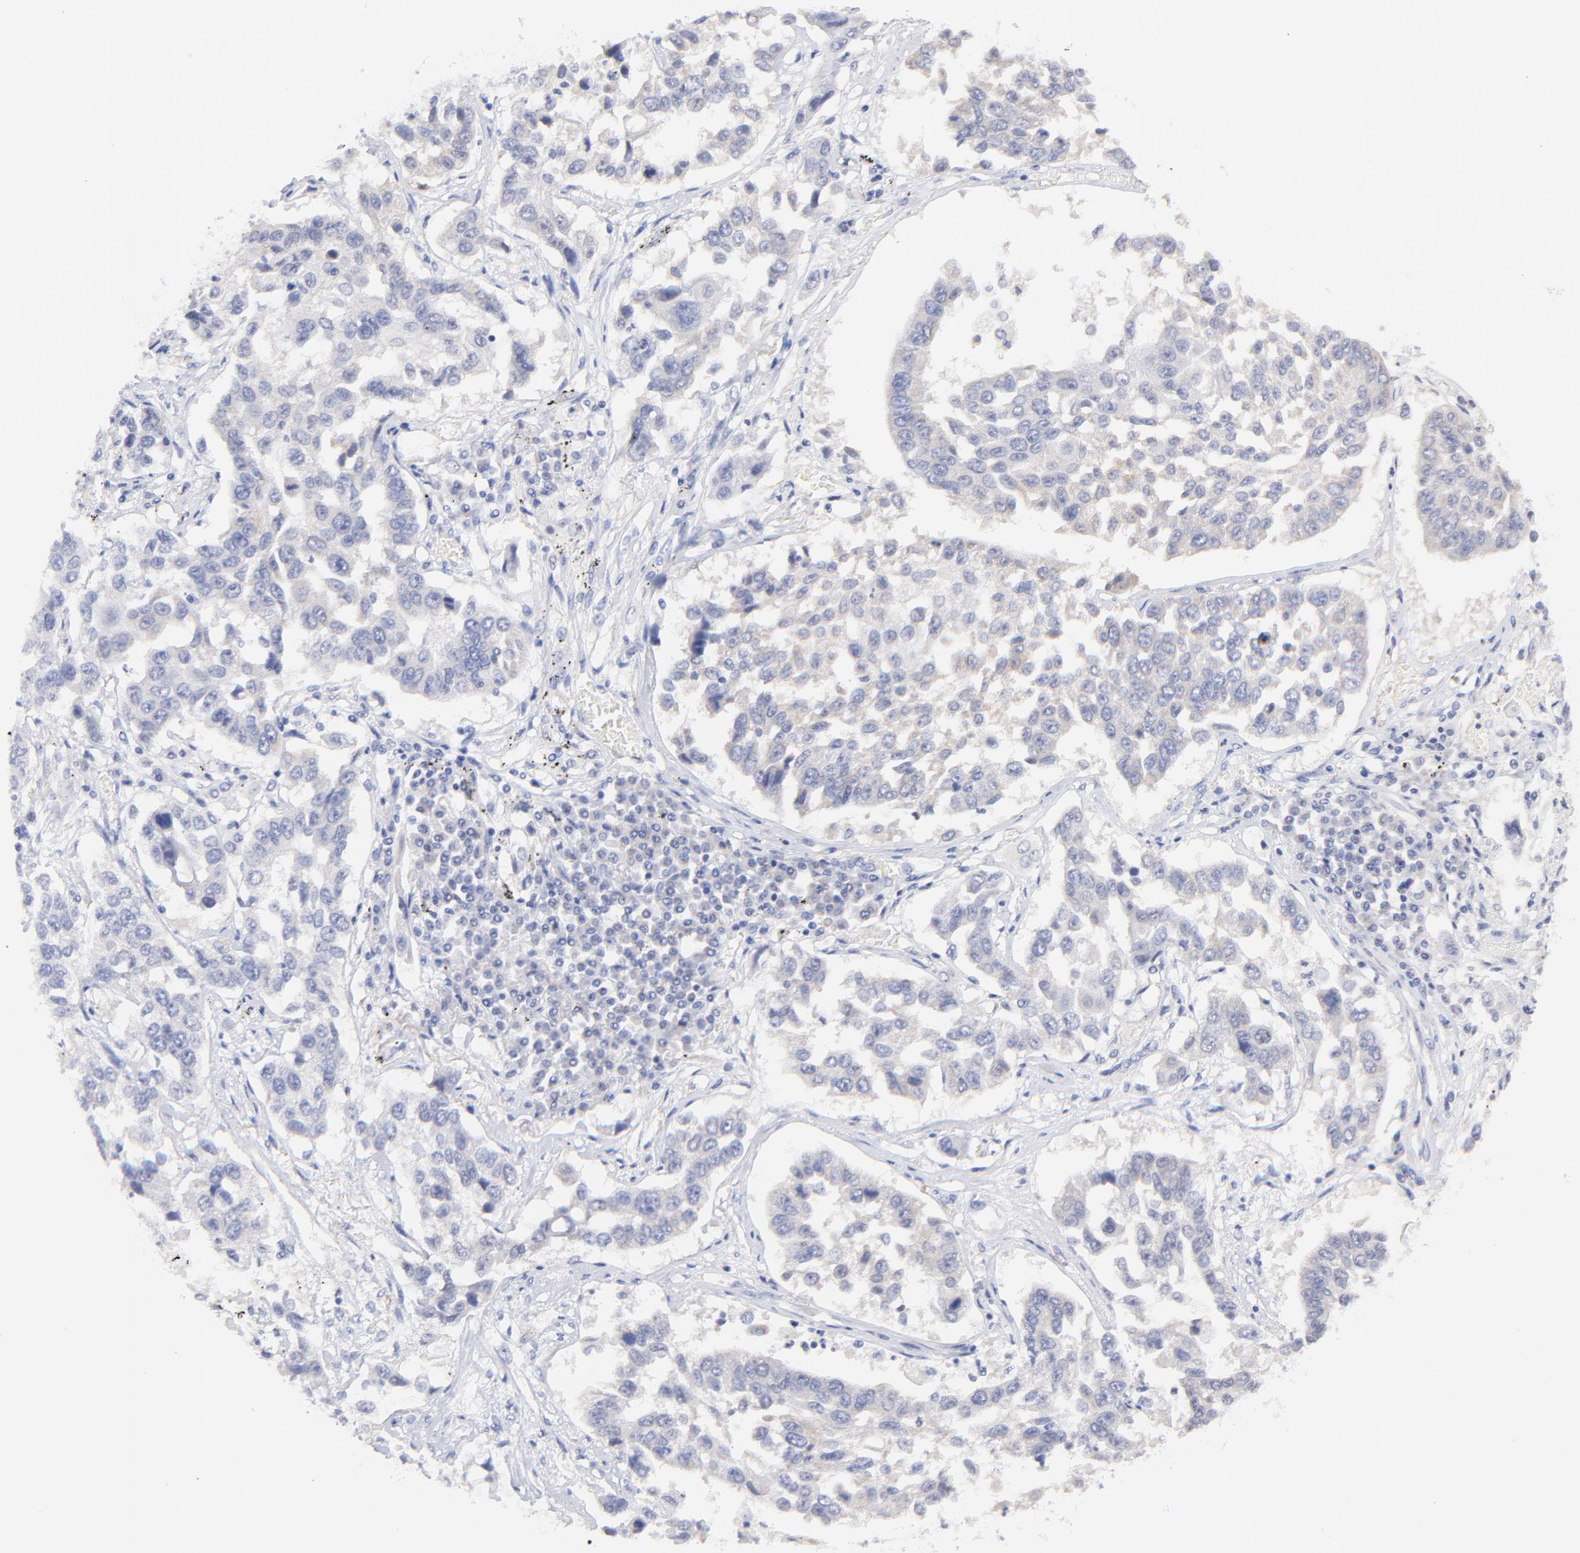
{"staining": {"intensity": "negative", "quantity": "none", "location": "none"}, "tissue": "lung cancer", "cell_type": "Tumor cells", "image_type": "cancer", "snomed": [{"axis": "morphology", "description": "Squamous cell carcinoma, NOS"}, {"axis": "topography", "description": "Lung"}], "caption": "Histopathology image shows no significant protein staining in tumor cells of lung squamous cell carcinoma.", "gene": "CFAP57", "patient": {"sex": "male", "age": 71}}